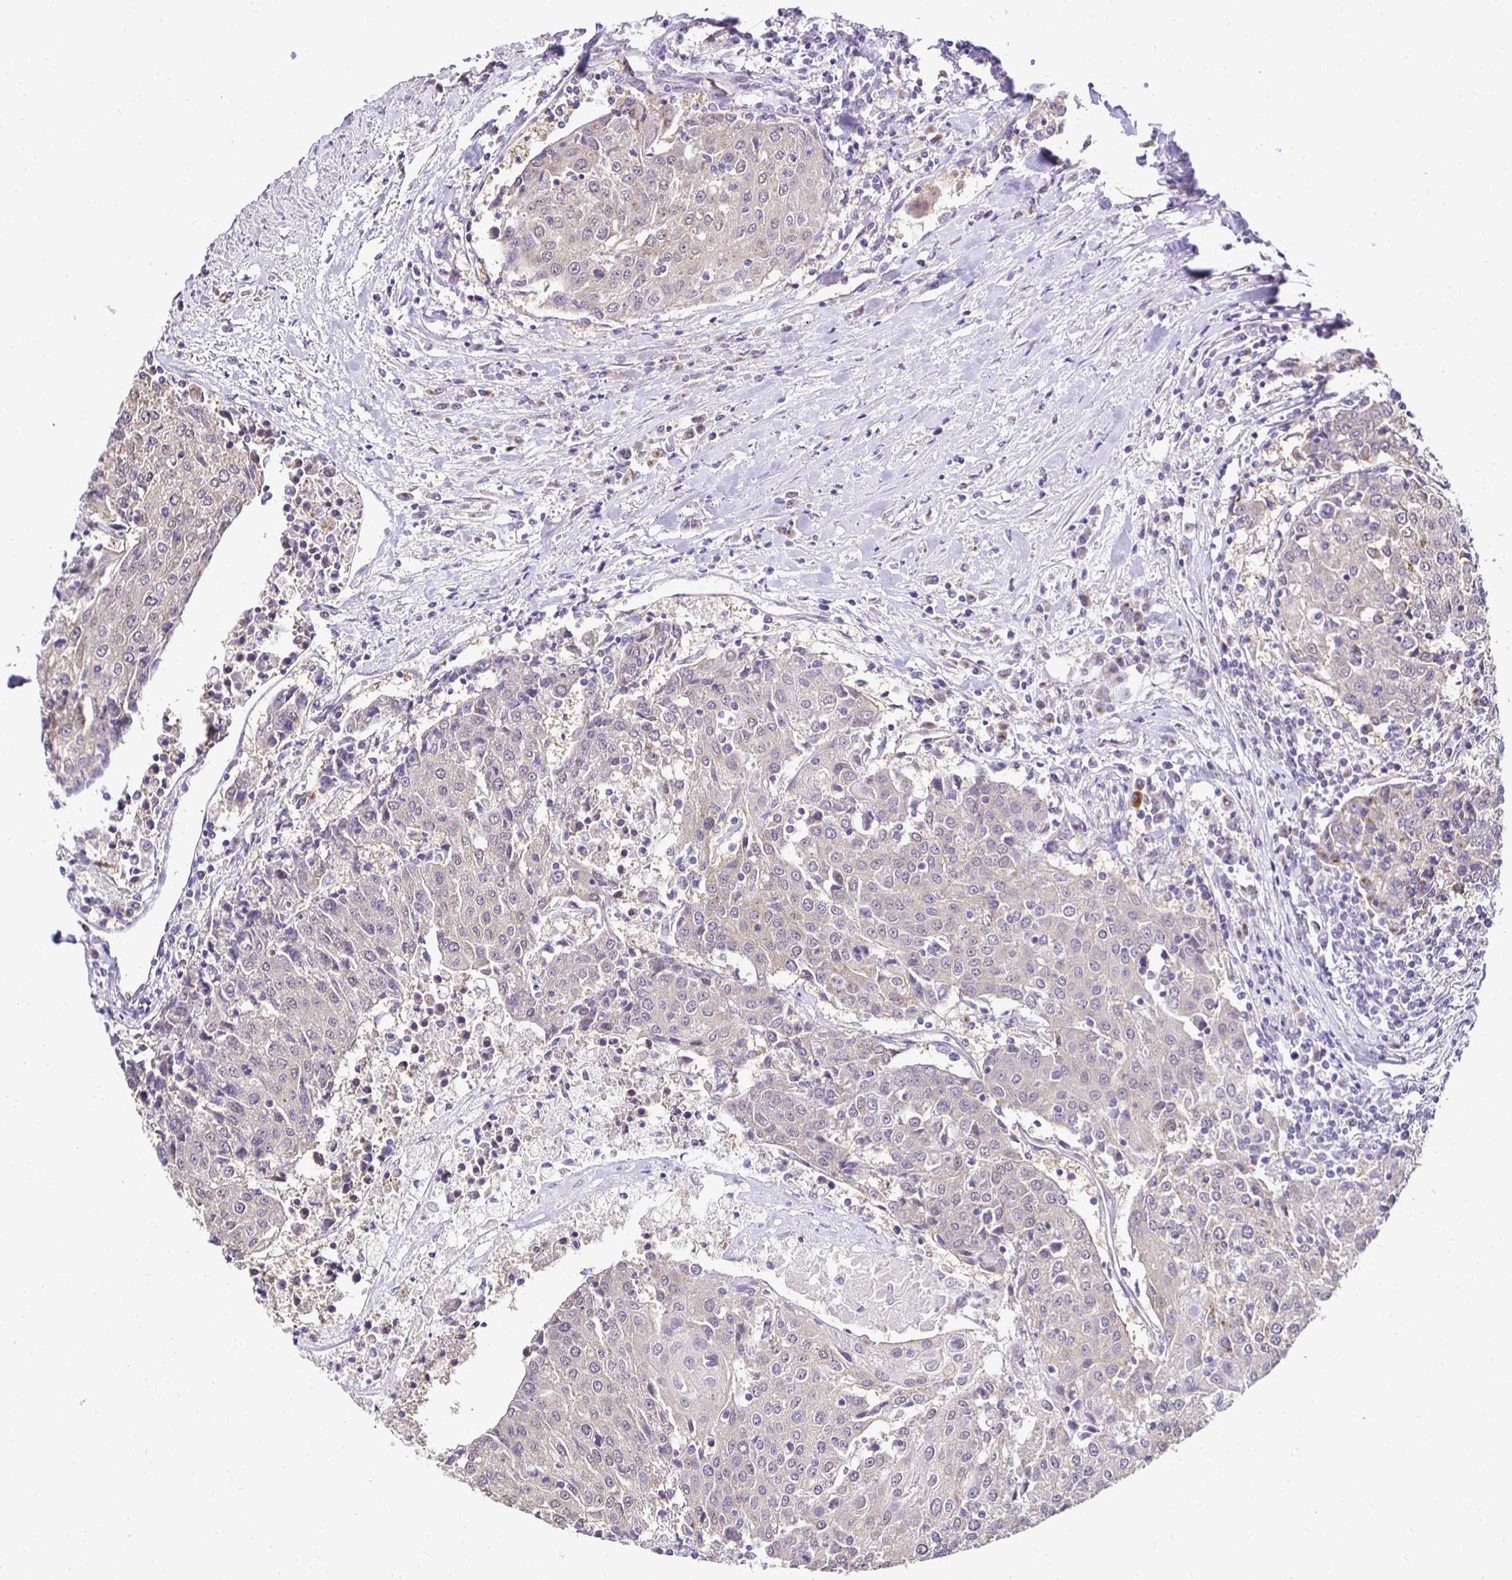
{"staining": {"intensity": "negative", "quantity": "none", "location": "none"}, "tissue": "urothelial cancer", "cell_type": "Tumor cells", "image_type": "cancer", "snomed": [{"axis": "morphology", "description": "Urothelial carcinoma, High grade"}, {"axis": "topography", "description": "Urinary bladder"}], "caption": "This is a micrograph of IHC staining of urothelial cancer, which shows no staining in tumor cells.", "gene": "SLC9A1", "patient": {"sex": "female", "age": 85}}